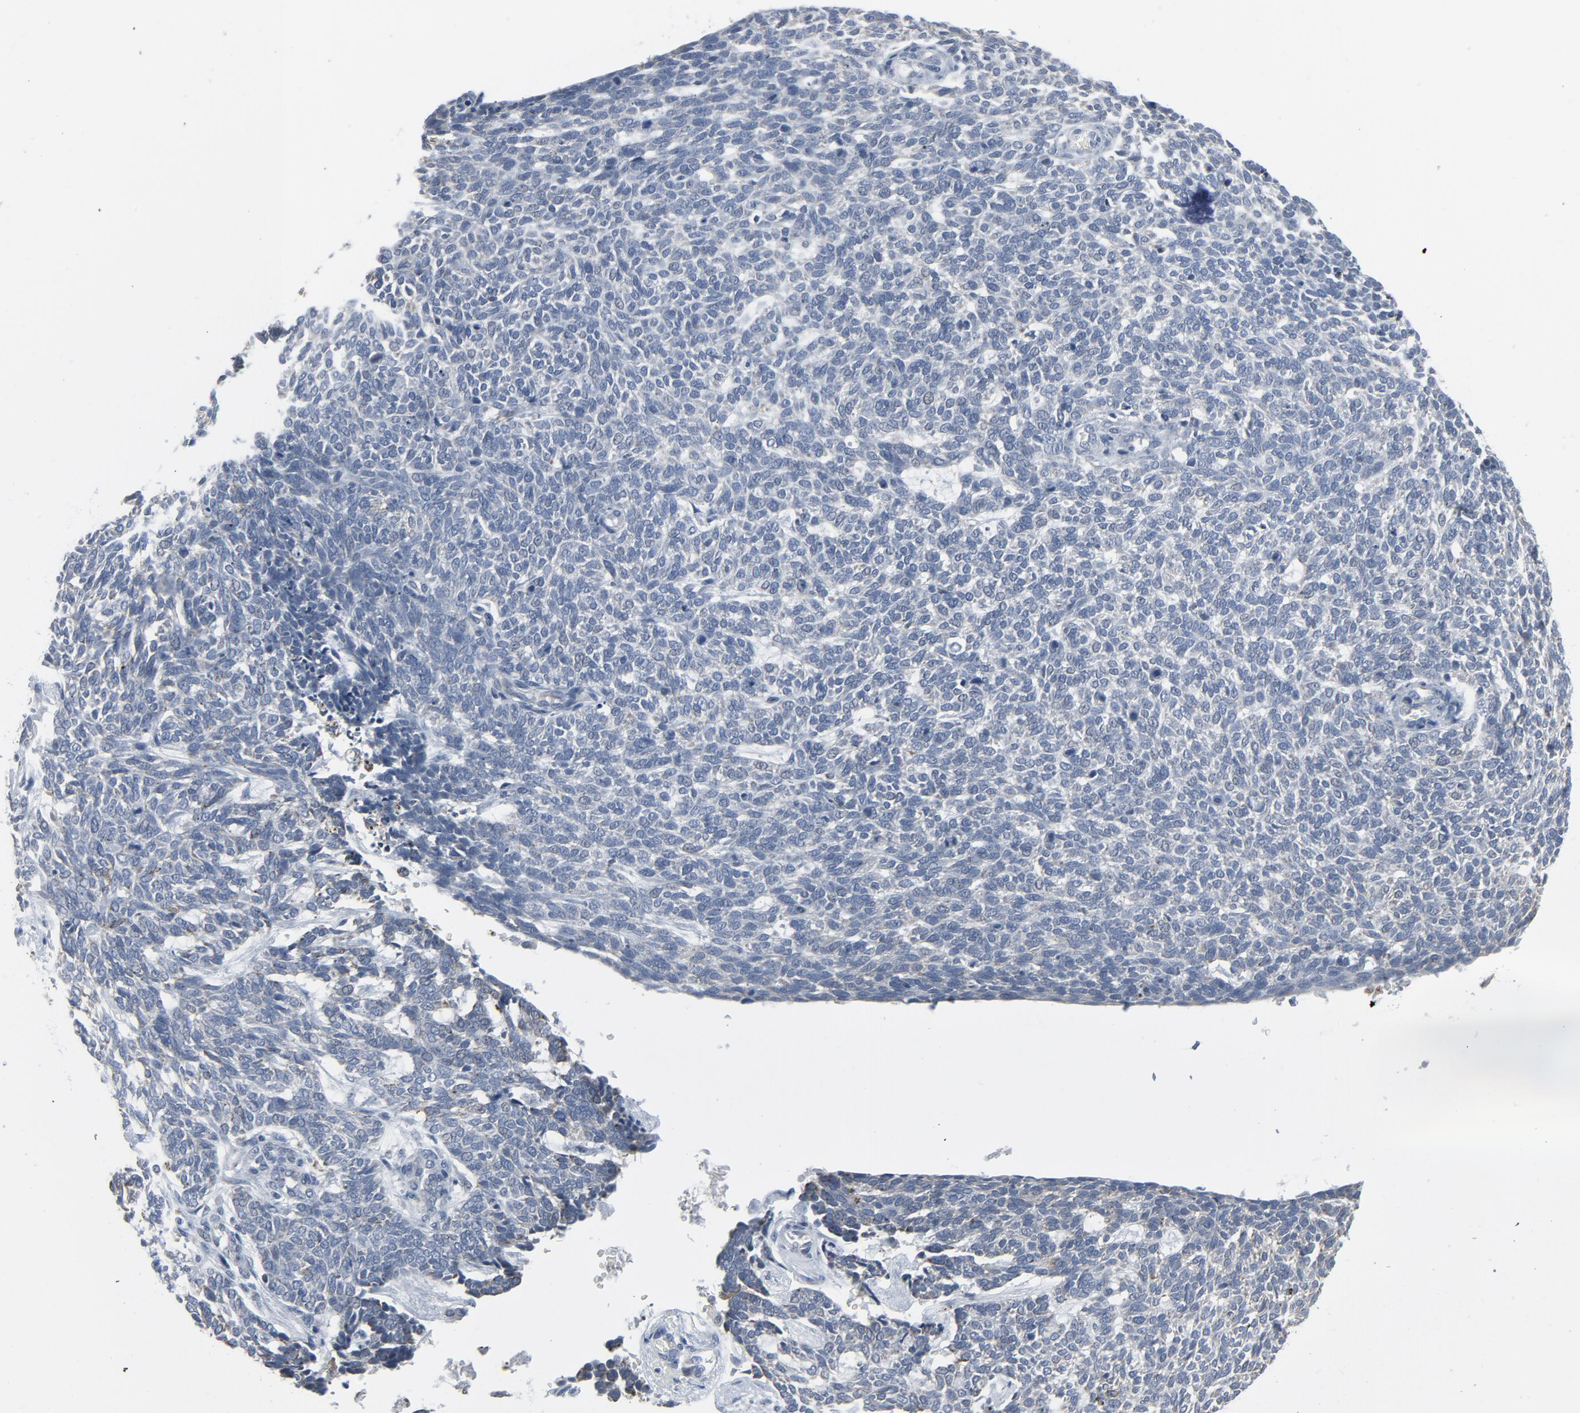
{"staining": {"intensity": "negative", "quantity": "none", "location": "none"}, "tissue": "skin cancer", "cell_type": "Tumor cells", "image_type": "cancer", "snomed": [{"axis": "morphology", "description": "Normal tissue, NOS"}, {"axis": "morphology", "description": "Basal cell carcinoma"}, {"axis": "topography", "description": "Skin"}], "caption": "High power microscopy image of an immunohistochemistry micrograph of basal cell carcinoma (skin), revealing no significant positivity in tumor cells.", "gene": "GPX2", "patient": {"sex": "male", "age": 87}}